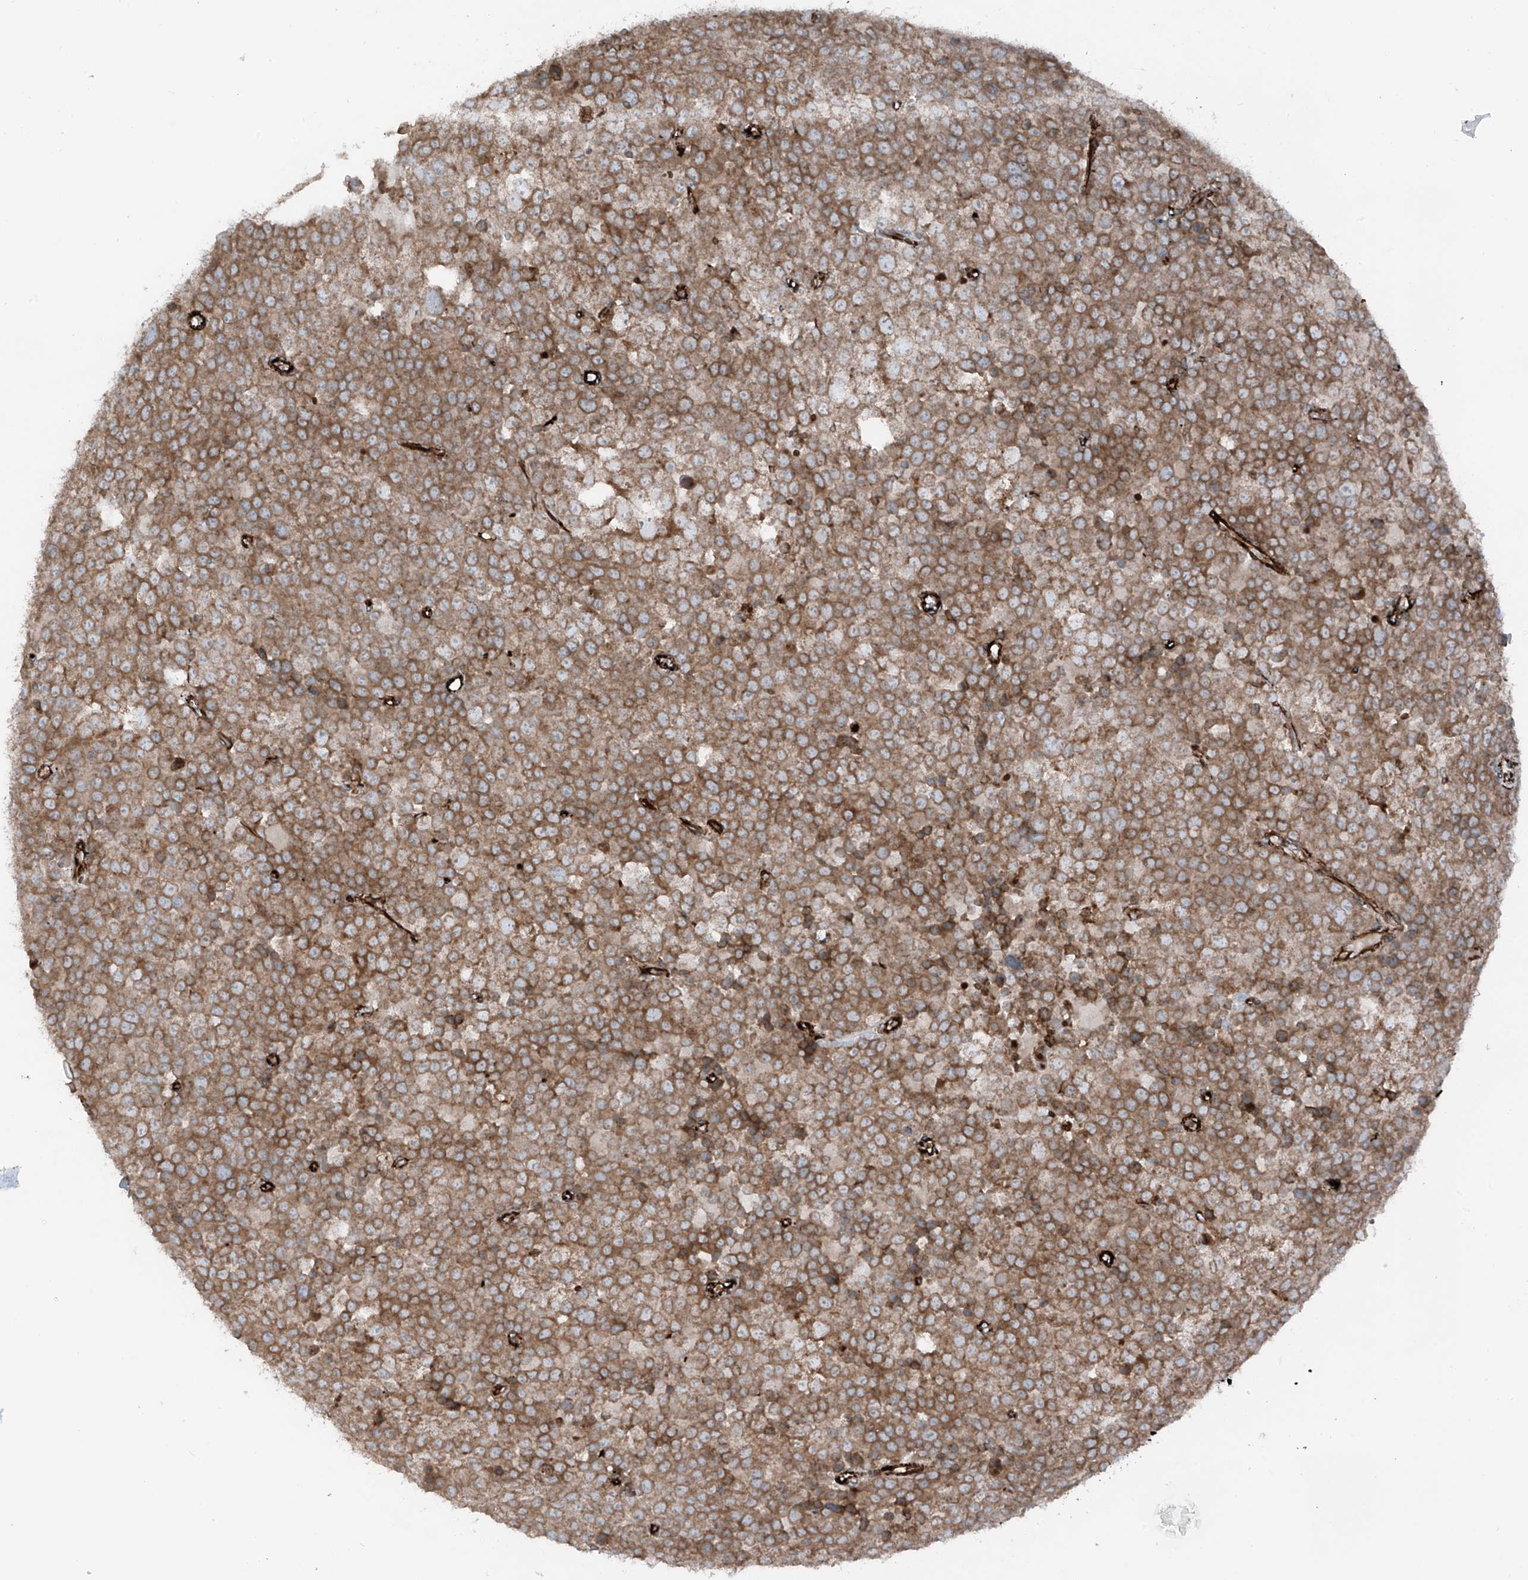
{"staining": {"intensity": "moderate", "quantity": ">75%", "location": "cytoplasmic/membranous"}, "tissue": "testis cancer", "cell_type": "Tumor cells", "image_type": "cancer", "snomed": [{"axis": "morphology", "description": "Seminoma, NOS"}, {"axis": "topography", "description": "Testis"}], "caption": "This micrograph demonstrates immunohistochemistry staining of human testis seminoma, with medium moderate cytoplasmic/membranous expression in about >75% of tumor cells.", "gene": "ERLEC1", "patient": {"sex": "male", "age": 71}}